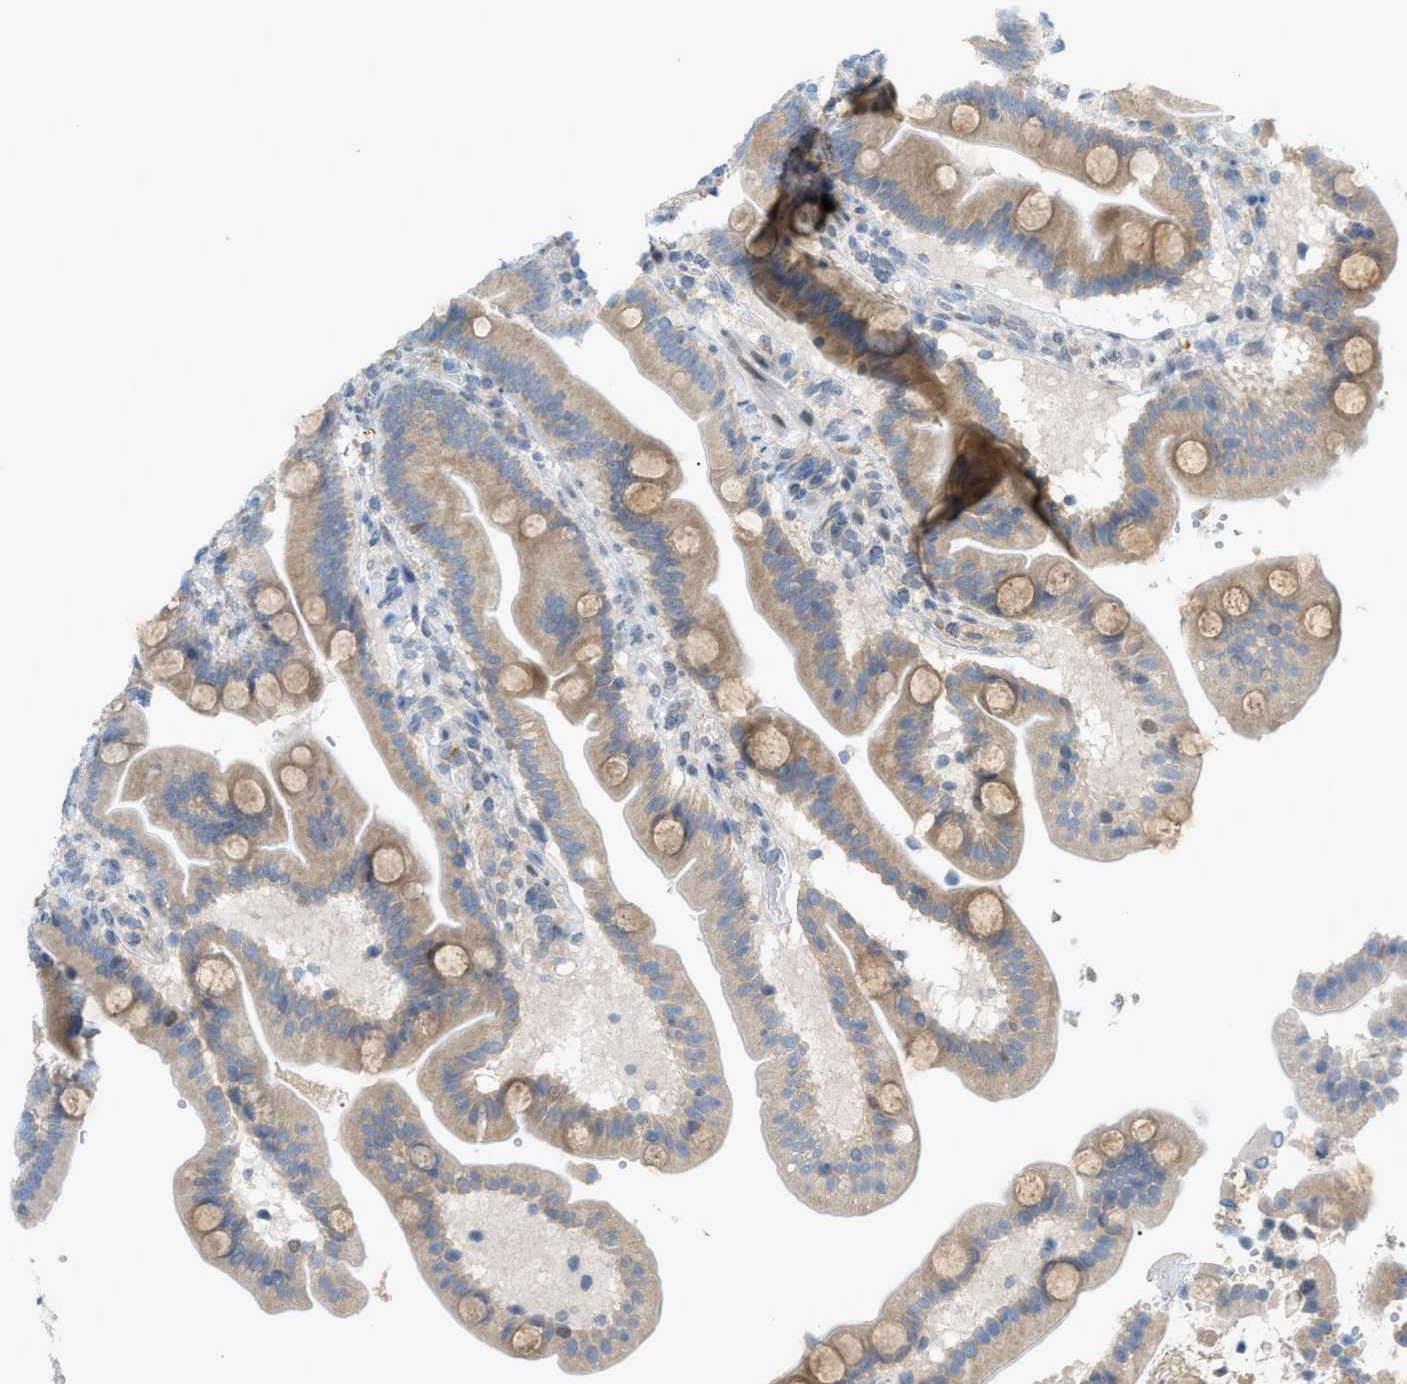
{"staining": {"intensity": "moderate", "quantity": "25%-75%", "location": "cytoplasmic/membranous"}, "tissue": "duodenum", "cell_type": "Glandular cells", "image_type": "normal", "snomed": [{"axis": "morphology", "description": "Normal tissue, NOS"}, {"axis": "topography", "description": "Duodenum"}], "caption": "Brown immunohistochemical staining in normal duodenum demonstrates moderate cytoplasmic/membranous expression in approximately 25%-75% of glandular cells.", "gene": "DYRK1A", "patient": {"sex": "male", "age": 54}}